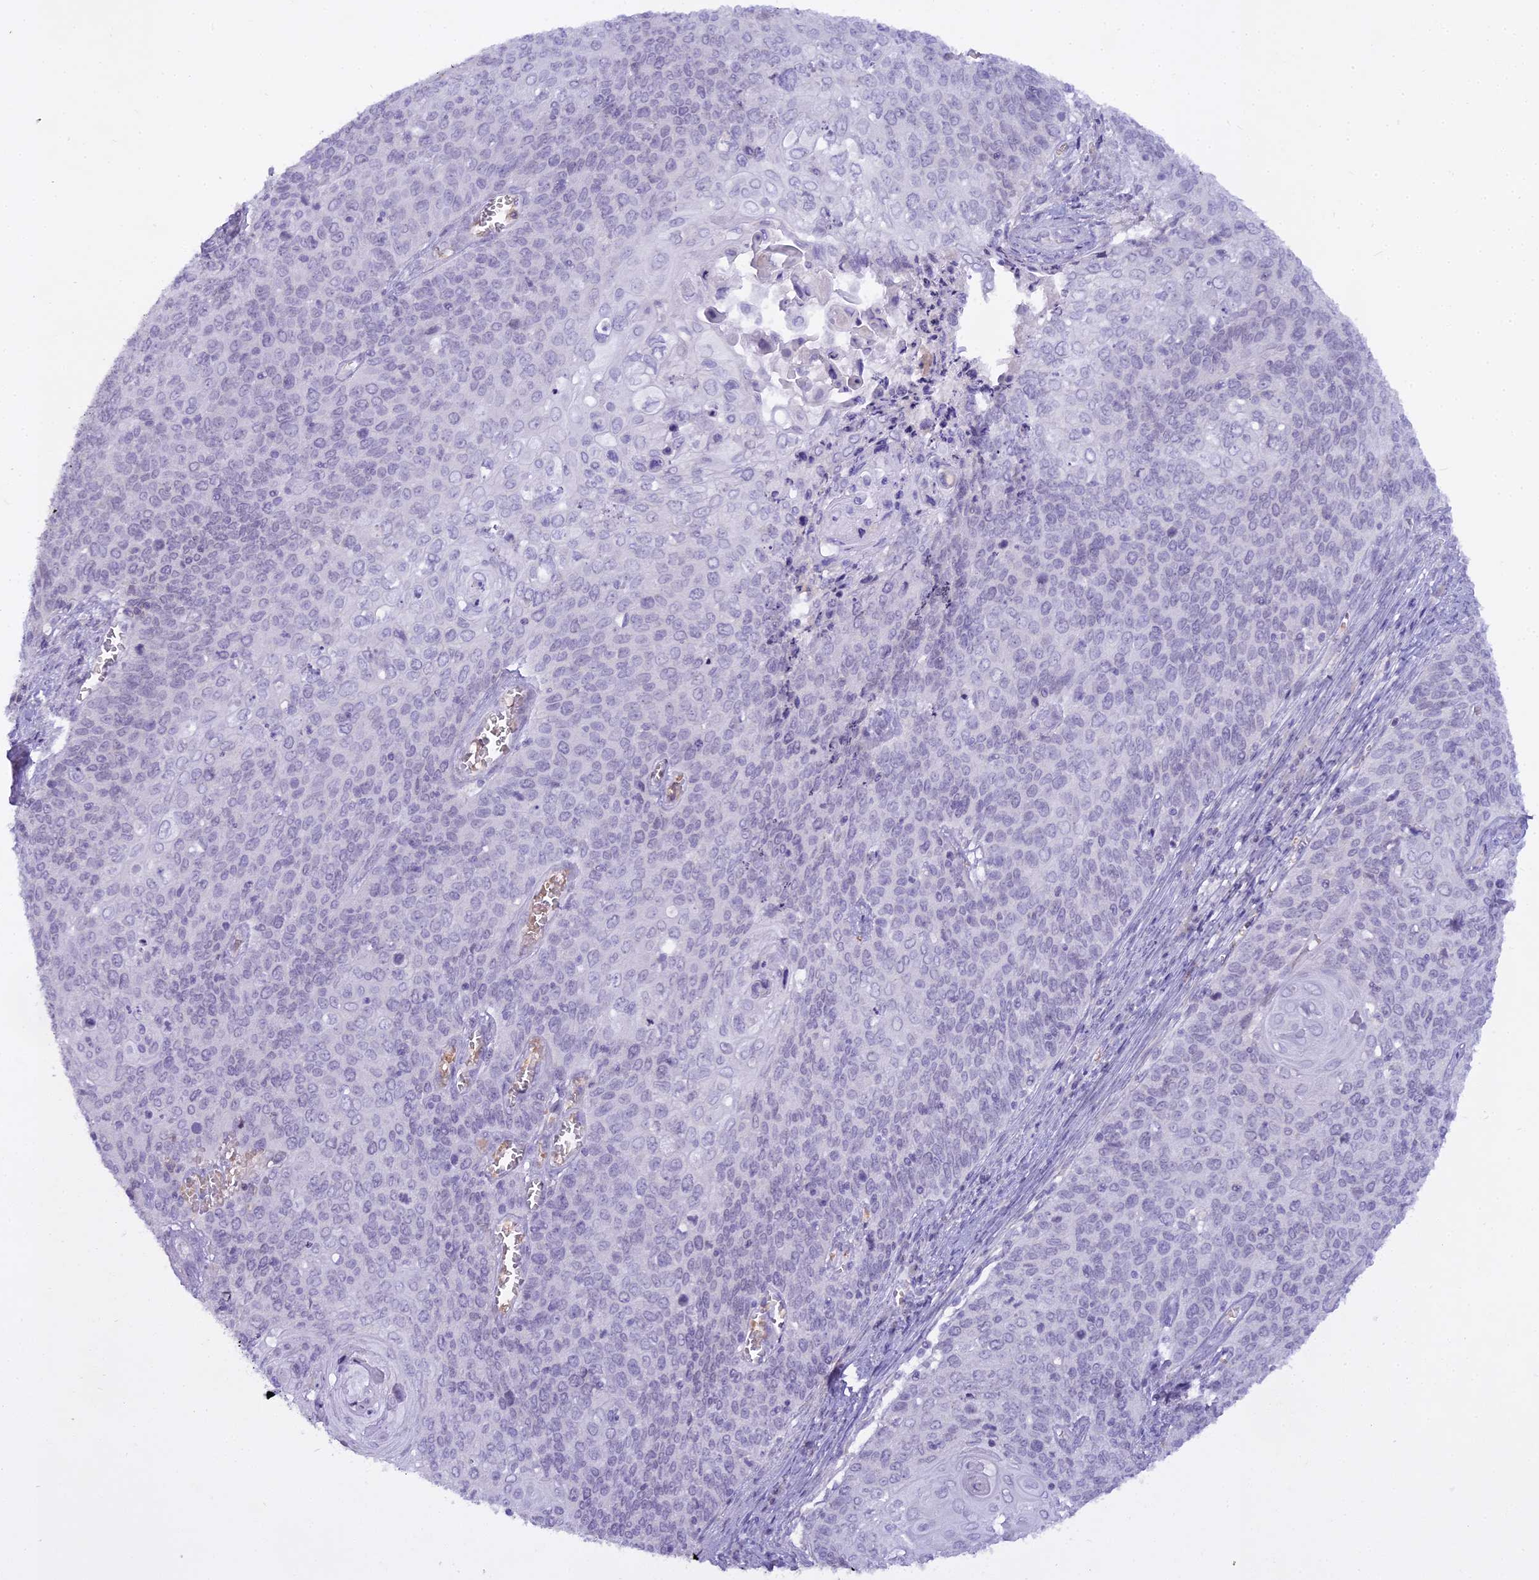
{"staining": {"intensity": "negative", "quantity": "none", "location": "none"}, "tissue": "cervical cancer", "cell_type": "Tumor cells", "image_type": "cancer", "snomed": [{"axis": "morphology", "description": "Squamous cell carcinoma, NOS"}, {"axis": "topography", "description": "Cervix"}], "caption": "Cervical squamous cell carcinoma stained for a protein using immunohistochemistry reveals no positivity tumor cells.", "gene": "OSTN", "patient": {"sex": "female", "age": 39}}